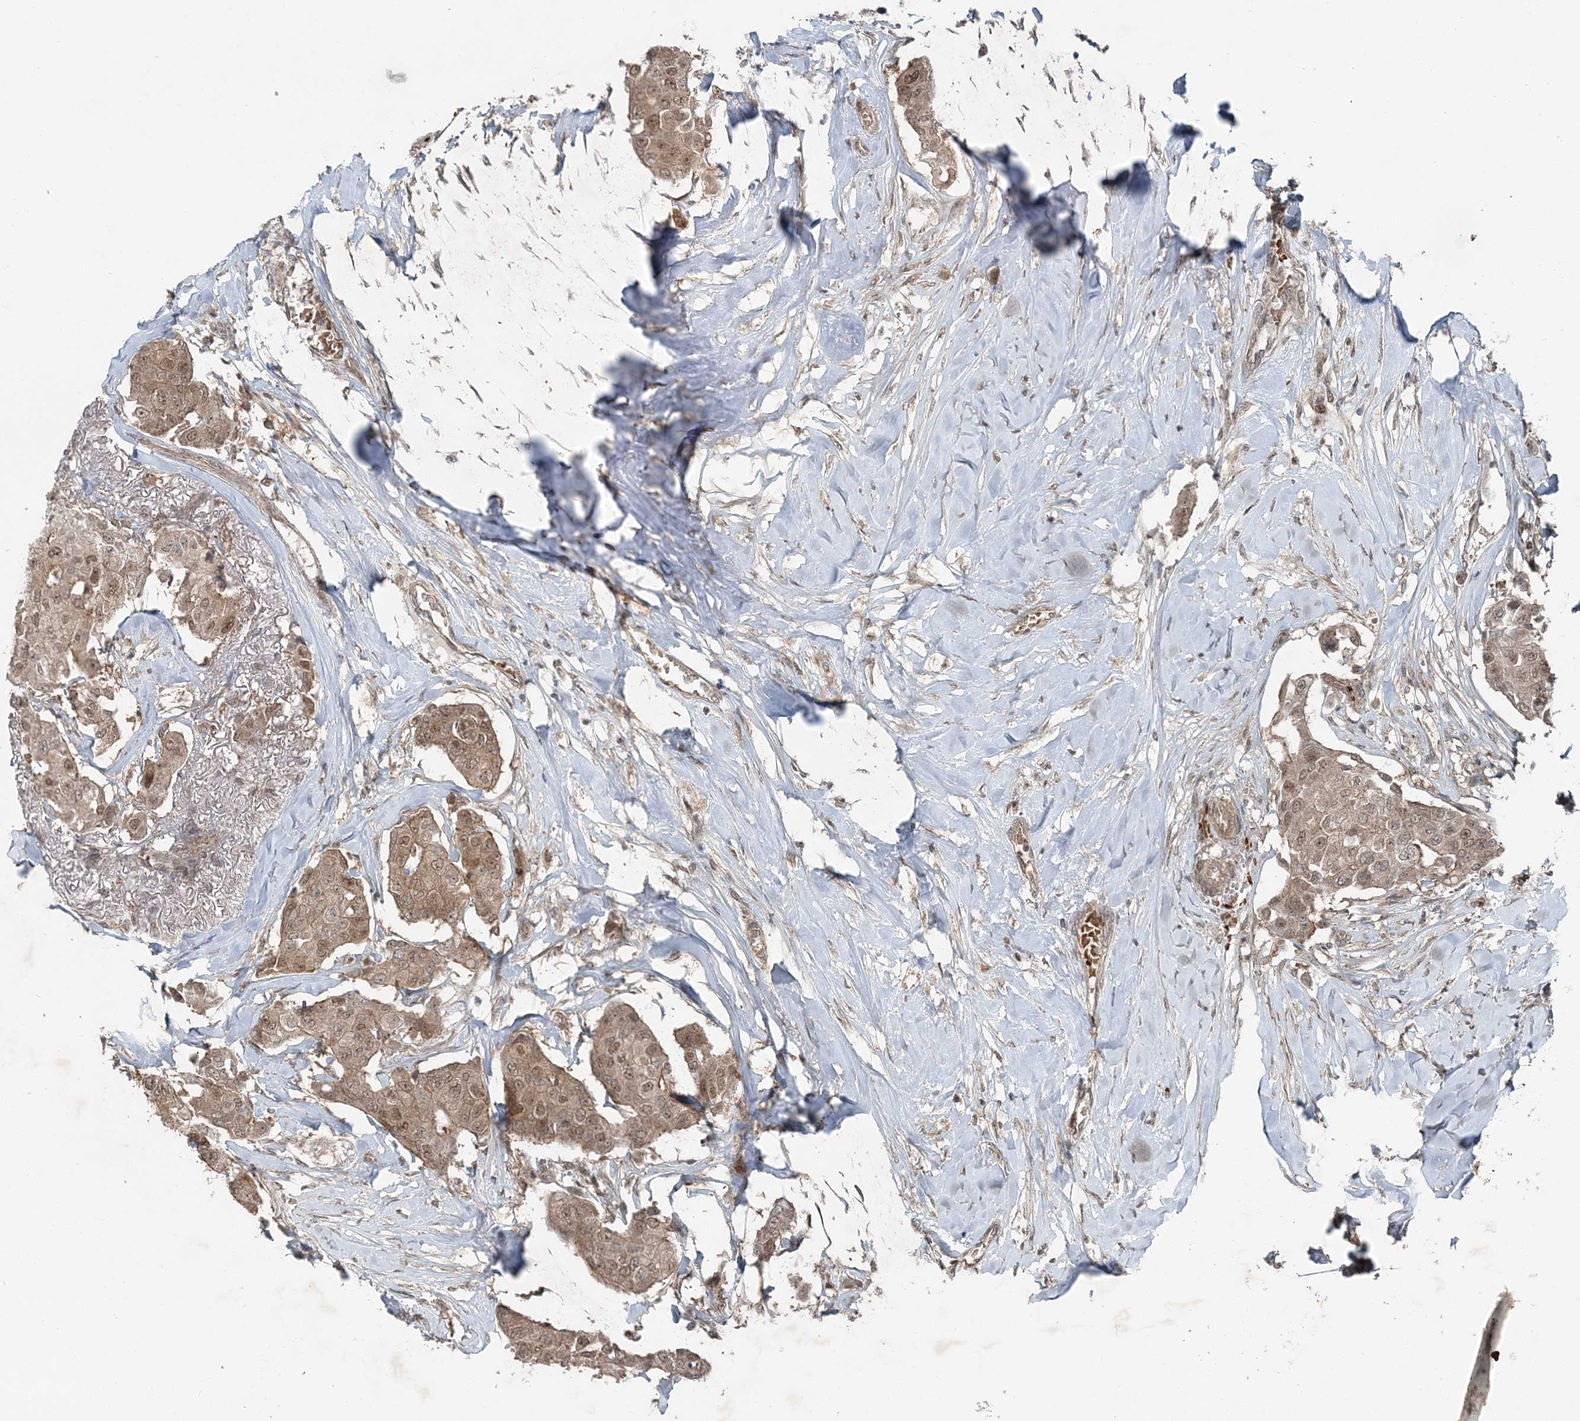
{"staining": {"intensity": "moderate", "quantity": ">75%", "location": "cytoplasmic/membranous,nuclear"}, "tissue": "breast cancer", "cell_type": "Tumor cells", "image_type": "cancer", "snomed": [{"axis": "morphology", "description": "Duct carcinoma"}, {"axis": "topography", "description": "Breast"}], "caption": "Immunohistochemical staining of human breast cancer (infiltrating ductal carcinoma) exhibits moderate cytoplasmic/membranous and nuclear protein expression in about >75% of tumor cells. Using DAB (brown) and hematoxylin (blue) stains, captured at high magnification using brightfield microscopy.", "gene": "FBXL17", "patient": {"sex": "female", "age": 80}}